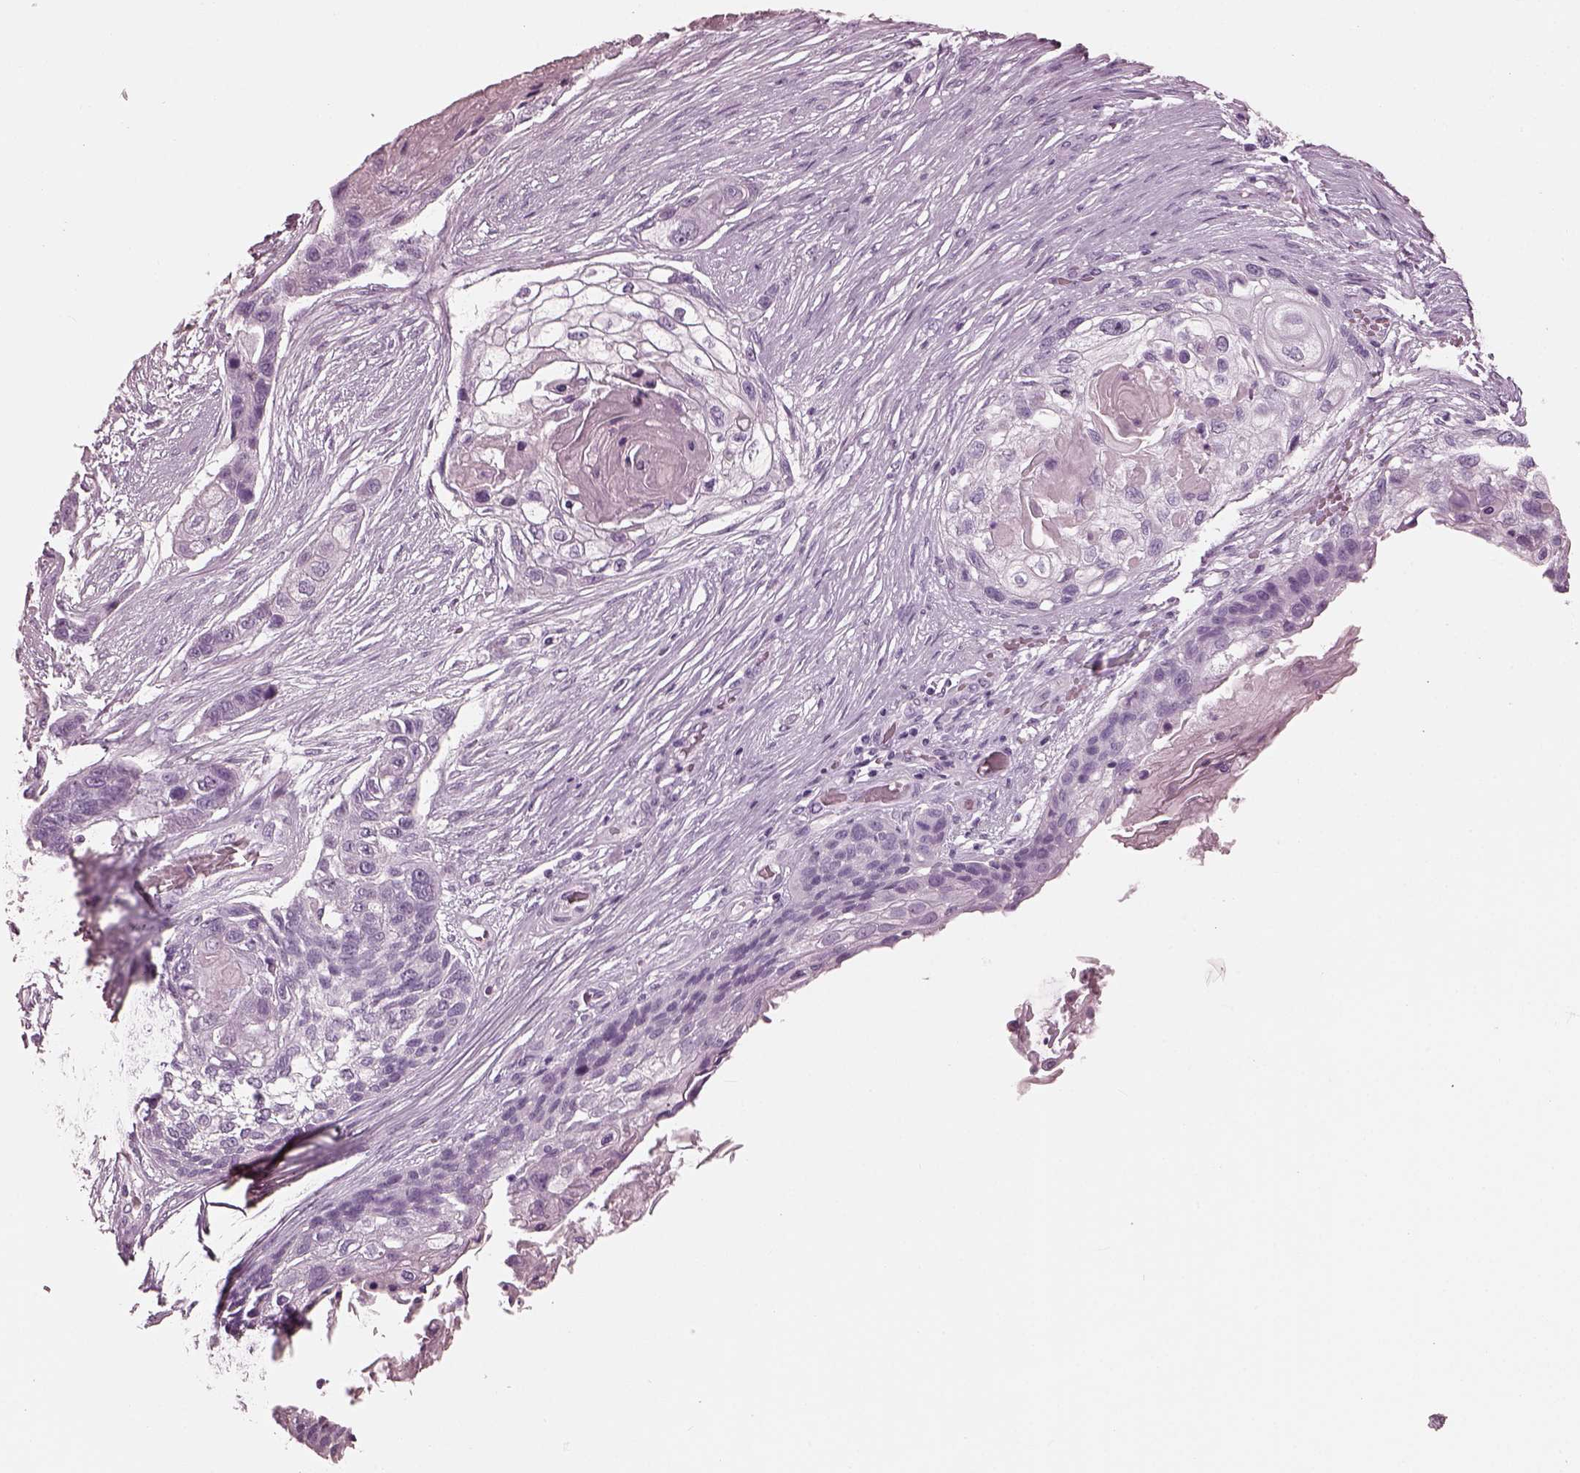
{"staining": {"intensity": "negative", "quantity": "none", "location": "none"}, "tissue": "lung cancer", "cell_type": "Tumor cells", "image_type": "cancer", "snomed": [{"axis": "morphology", "description": "Squamous cell carcinoma, NOS"}, {"axis": "topography", "description": "Lung"}], "caption": "Tumor cells are negative for protein expression in human lung squamous cell carcinoma.", "gene": "FABP9", "patient": {"sex": "male", "age": 69}}